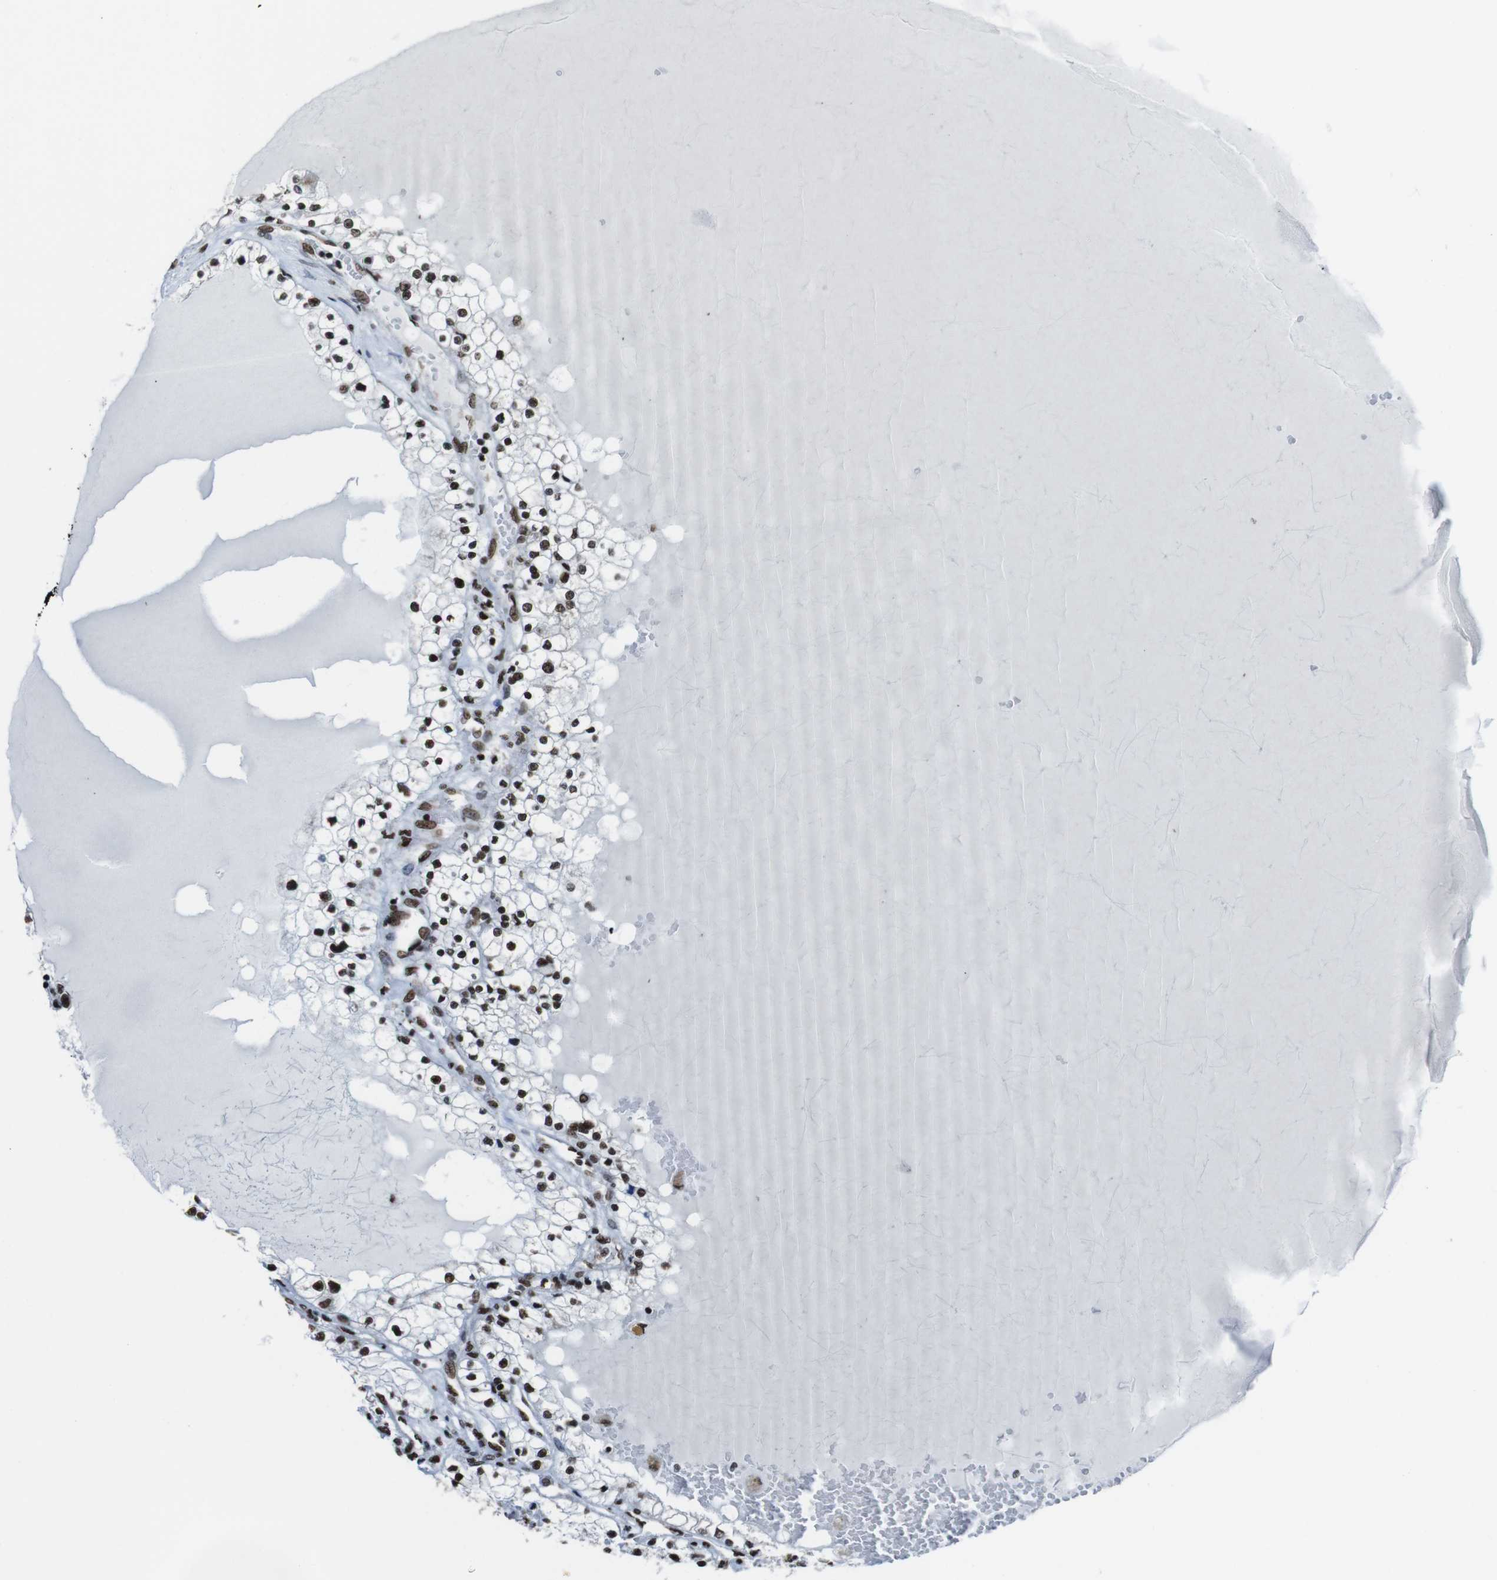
{"staining": {"intensity": "strong", "quantity": ">75%", "location": "nuclear"}, "tissue": "renal cancer", "cell_type": "Tumor cells", "image_type": "cancer", "snomed": [{"axis": "morphology", "description": "Adenocarcinoma, NOS"}, {"axis": "topography", "description": "Kidney"}], "caption": "High-power microscopy captured an immunohistochemistry photomicrograph of renal cancer (adenocarcinoma), revealing strong nuclear positivity in about >75% of tumor cells.", "gene": "ROMO1", "patient": {"sex": "male", "age": 68}}